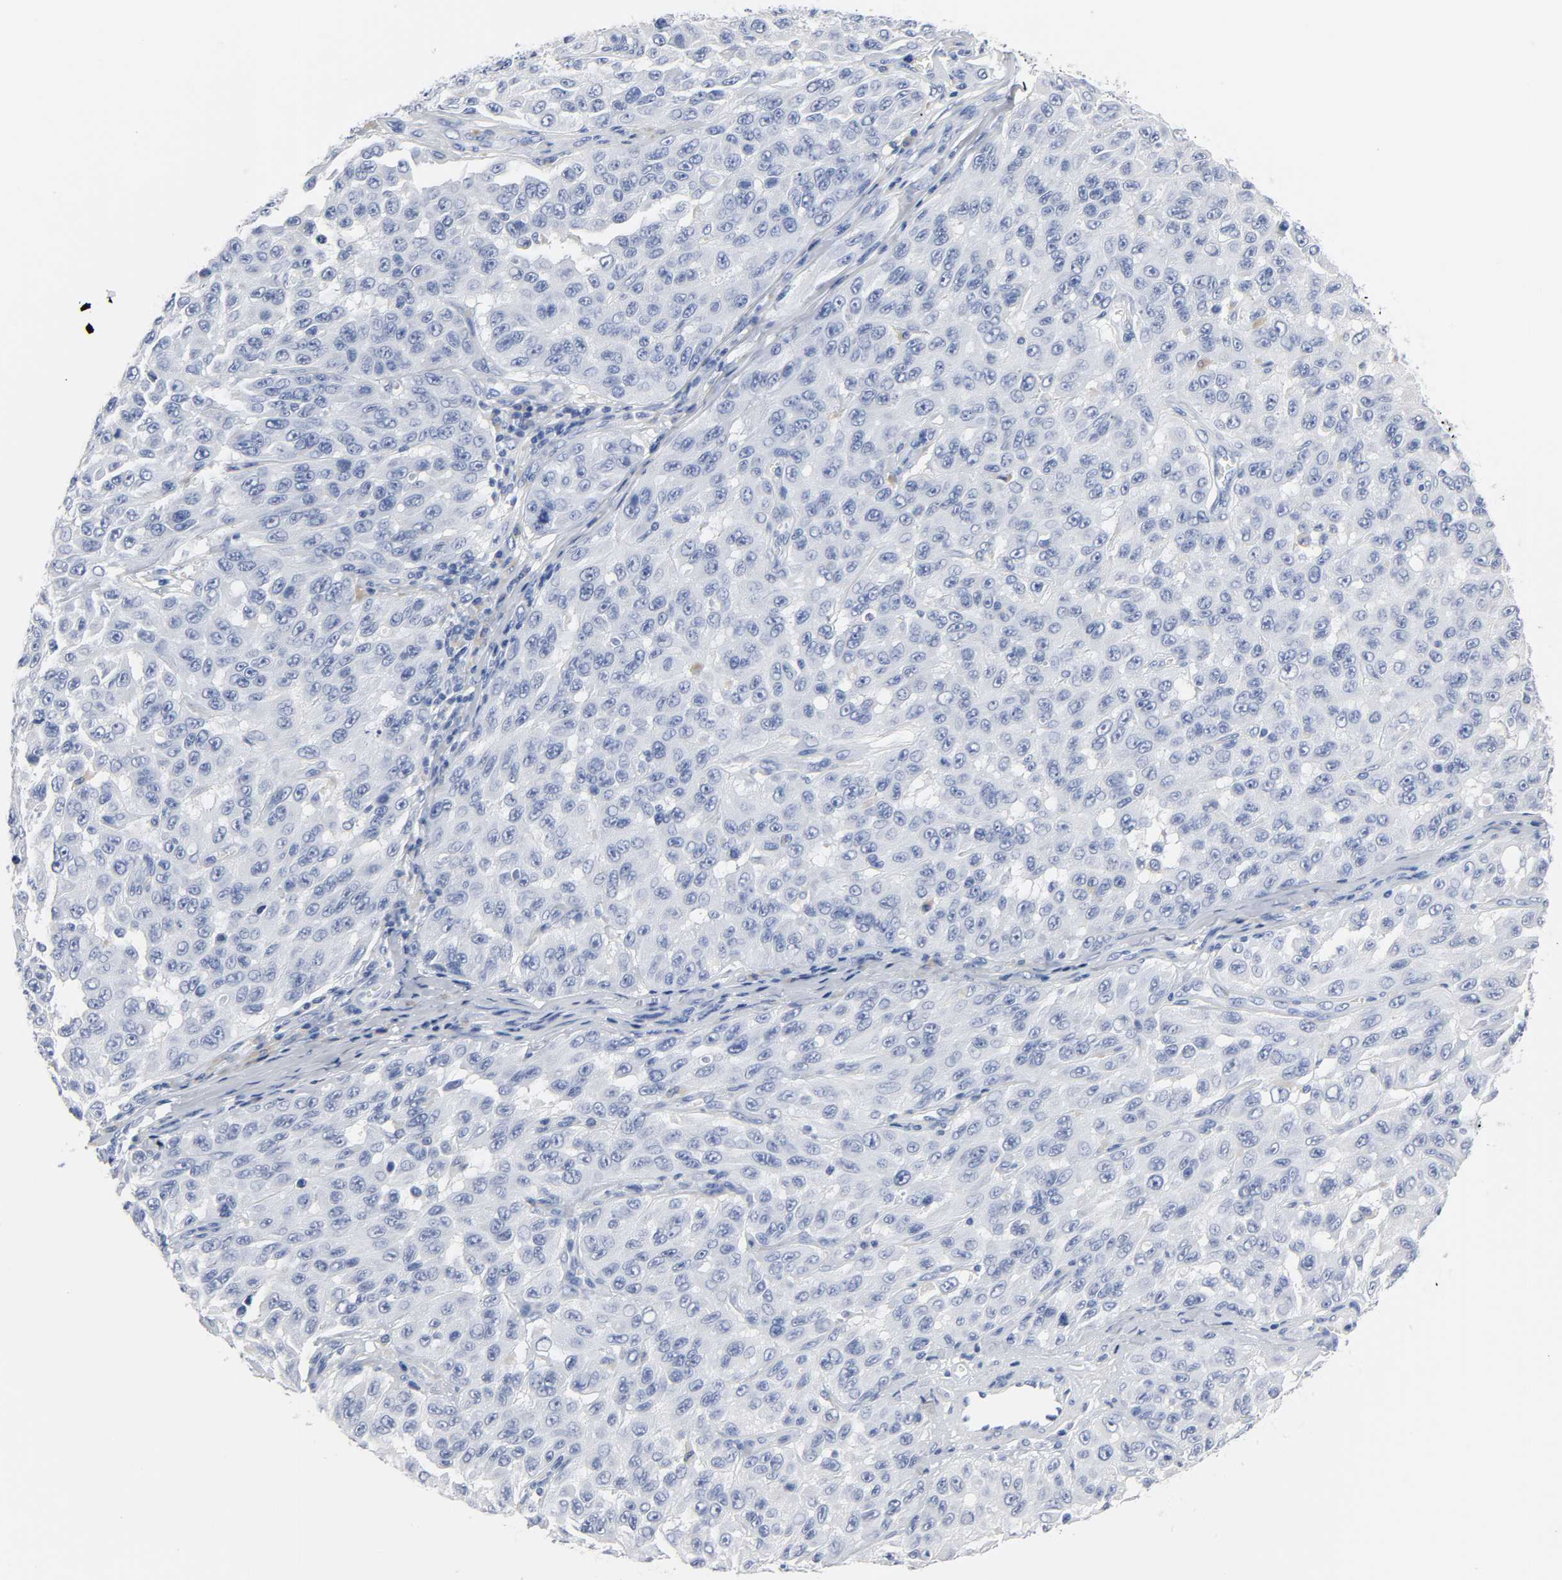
{"staining": {"intensity": "negative", "quantity": "none", "location": "none"}, "tissue": "melanoma", "cell_type": "Tumor cells", "image_type": "cancer", "snomed": [{"axis": "morphology", "description": "Malignant melanoma, NOS"}, {"axis": "topography", "description": "Skin"}], "caption": "There is no significant staining in tumor cells of malignant melanoma.", "gene": "ACP3", "patient": {"sex": "male", "age": 30}}